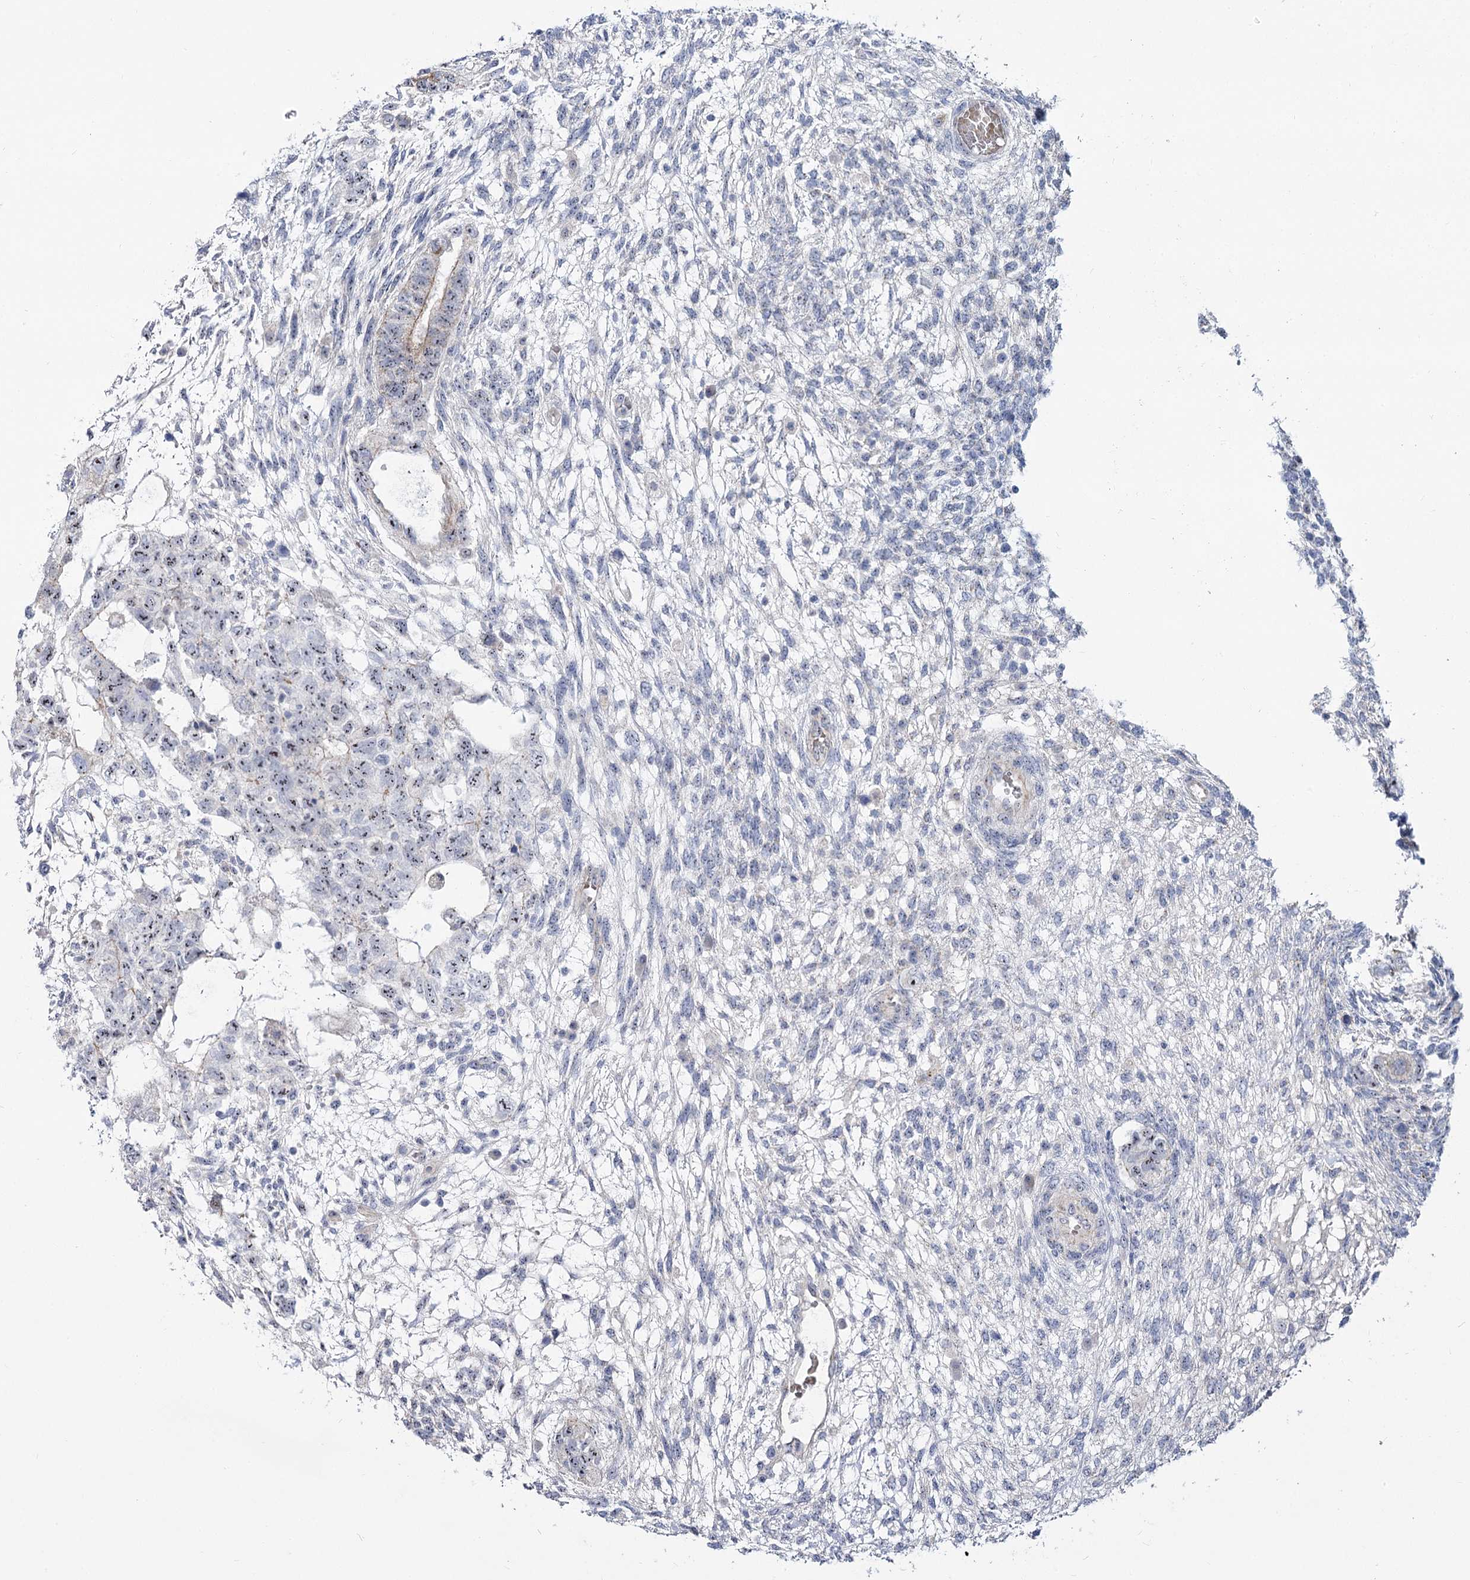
{"staining": {"intensity": "moderate", "quantity": ">75%", "location": "nuclear"}, "tissue": "testis cancer", "cell_type": "Tumor cells", "image_type": "cancer", "snomed": [{"axis": "morphology", "description": "Normal tissue, NOS"}, {"axis": "morphology", "description": "Carcinoma, Embryonal, NOS"}, {"axis": "topography", "description": "Testis"}], "caption": "Moderate nuclear protein expression is seen in approximately >75% of tumor cells in embryonal carcinoma (testis). (Brightfield microscopy of DAB IHC at high magnification).", "gene": "SUOX", "patient": {"sex": "male", "age": 36}}